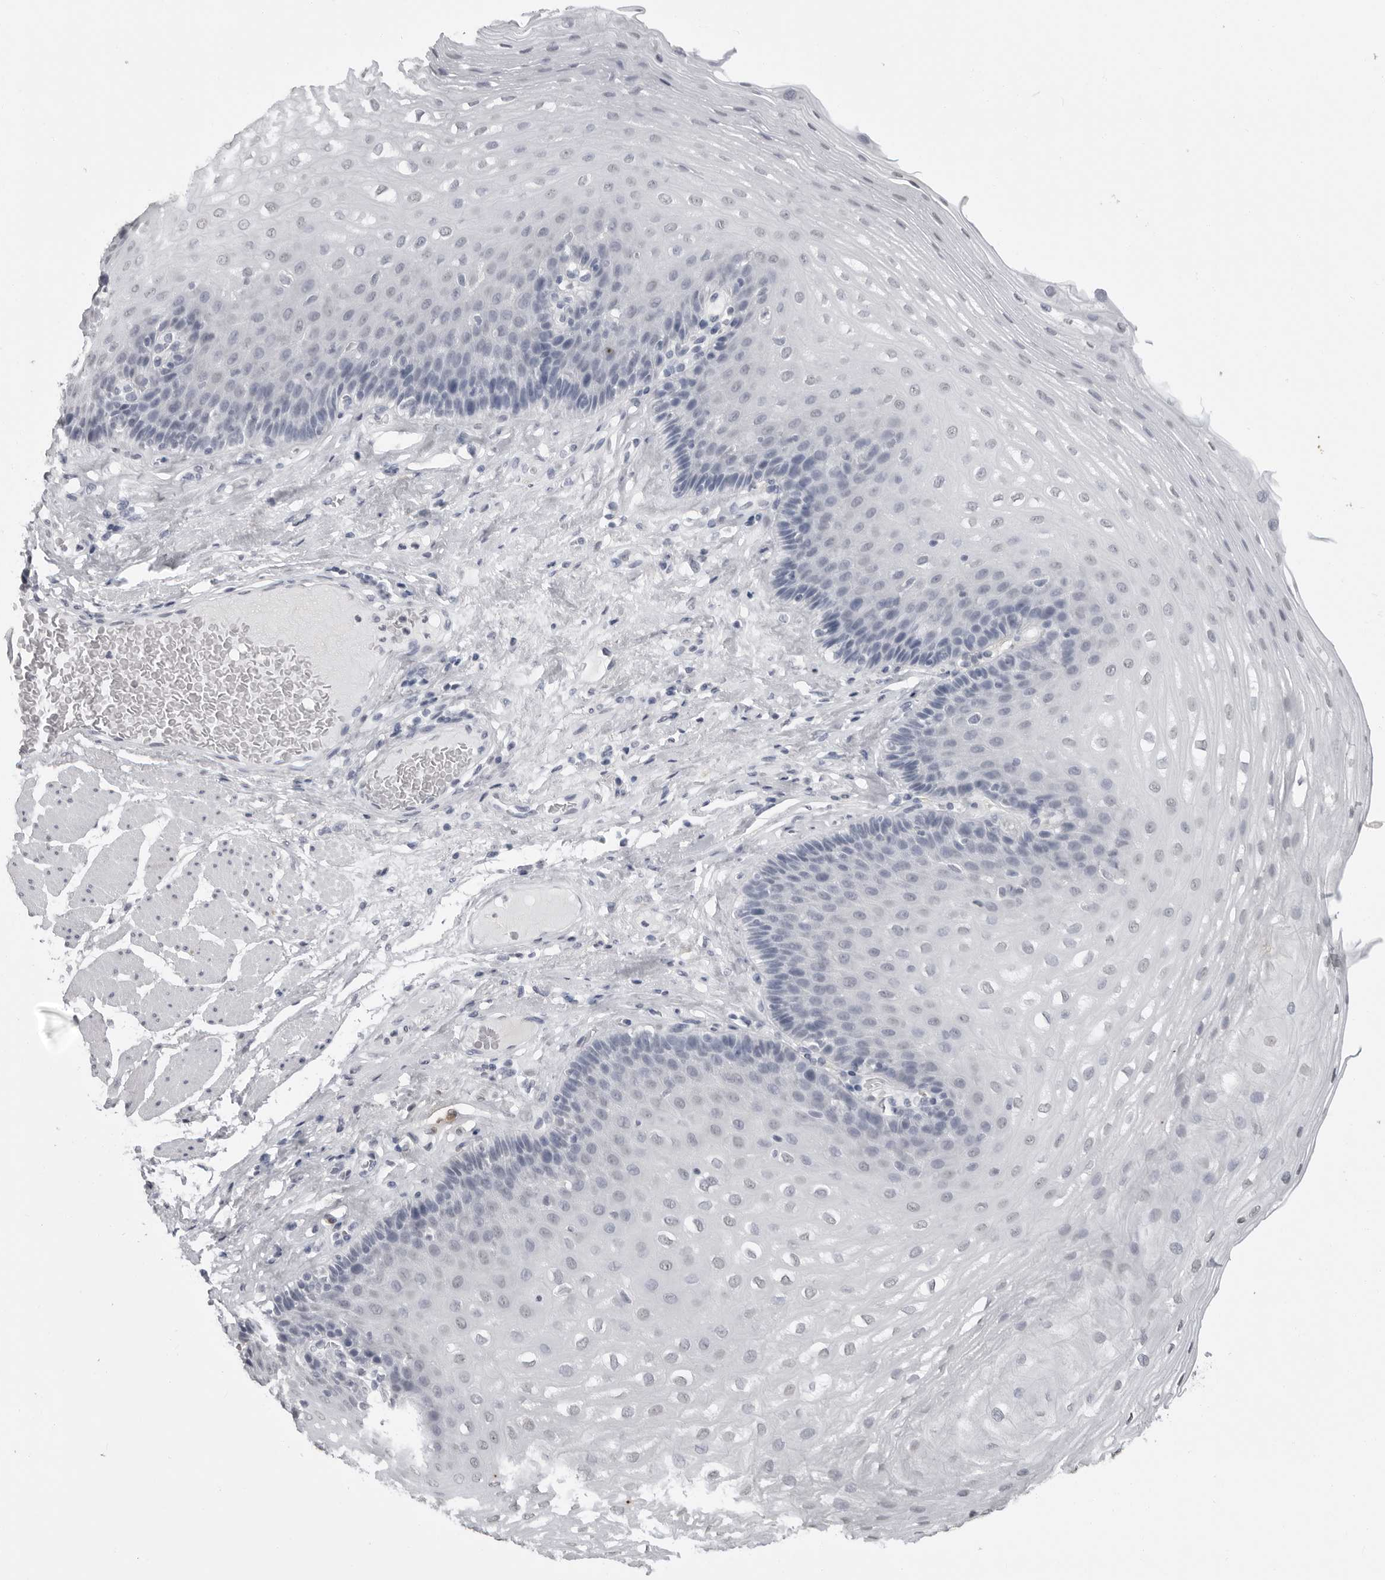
{"staining": {"intensity": "negative", "quantity": "none", "location": "none"}, "tissue": "esophagus", "cell_type": "Squamous epithelial cells", "image_type": "normal", "snomed": [{"axis": "morphology", "description": "Normal tissue, NOS"}, {"axis": "topography", "description": "Esophagus"}], "caption": "Image shows no significant protein expression in squamous epithelial cells of normal esophagus.", "gene": "HEPACAM", "patient": {"sex": "female", "age": 66}}